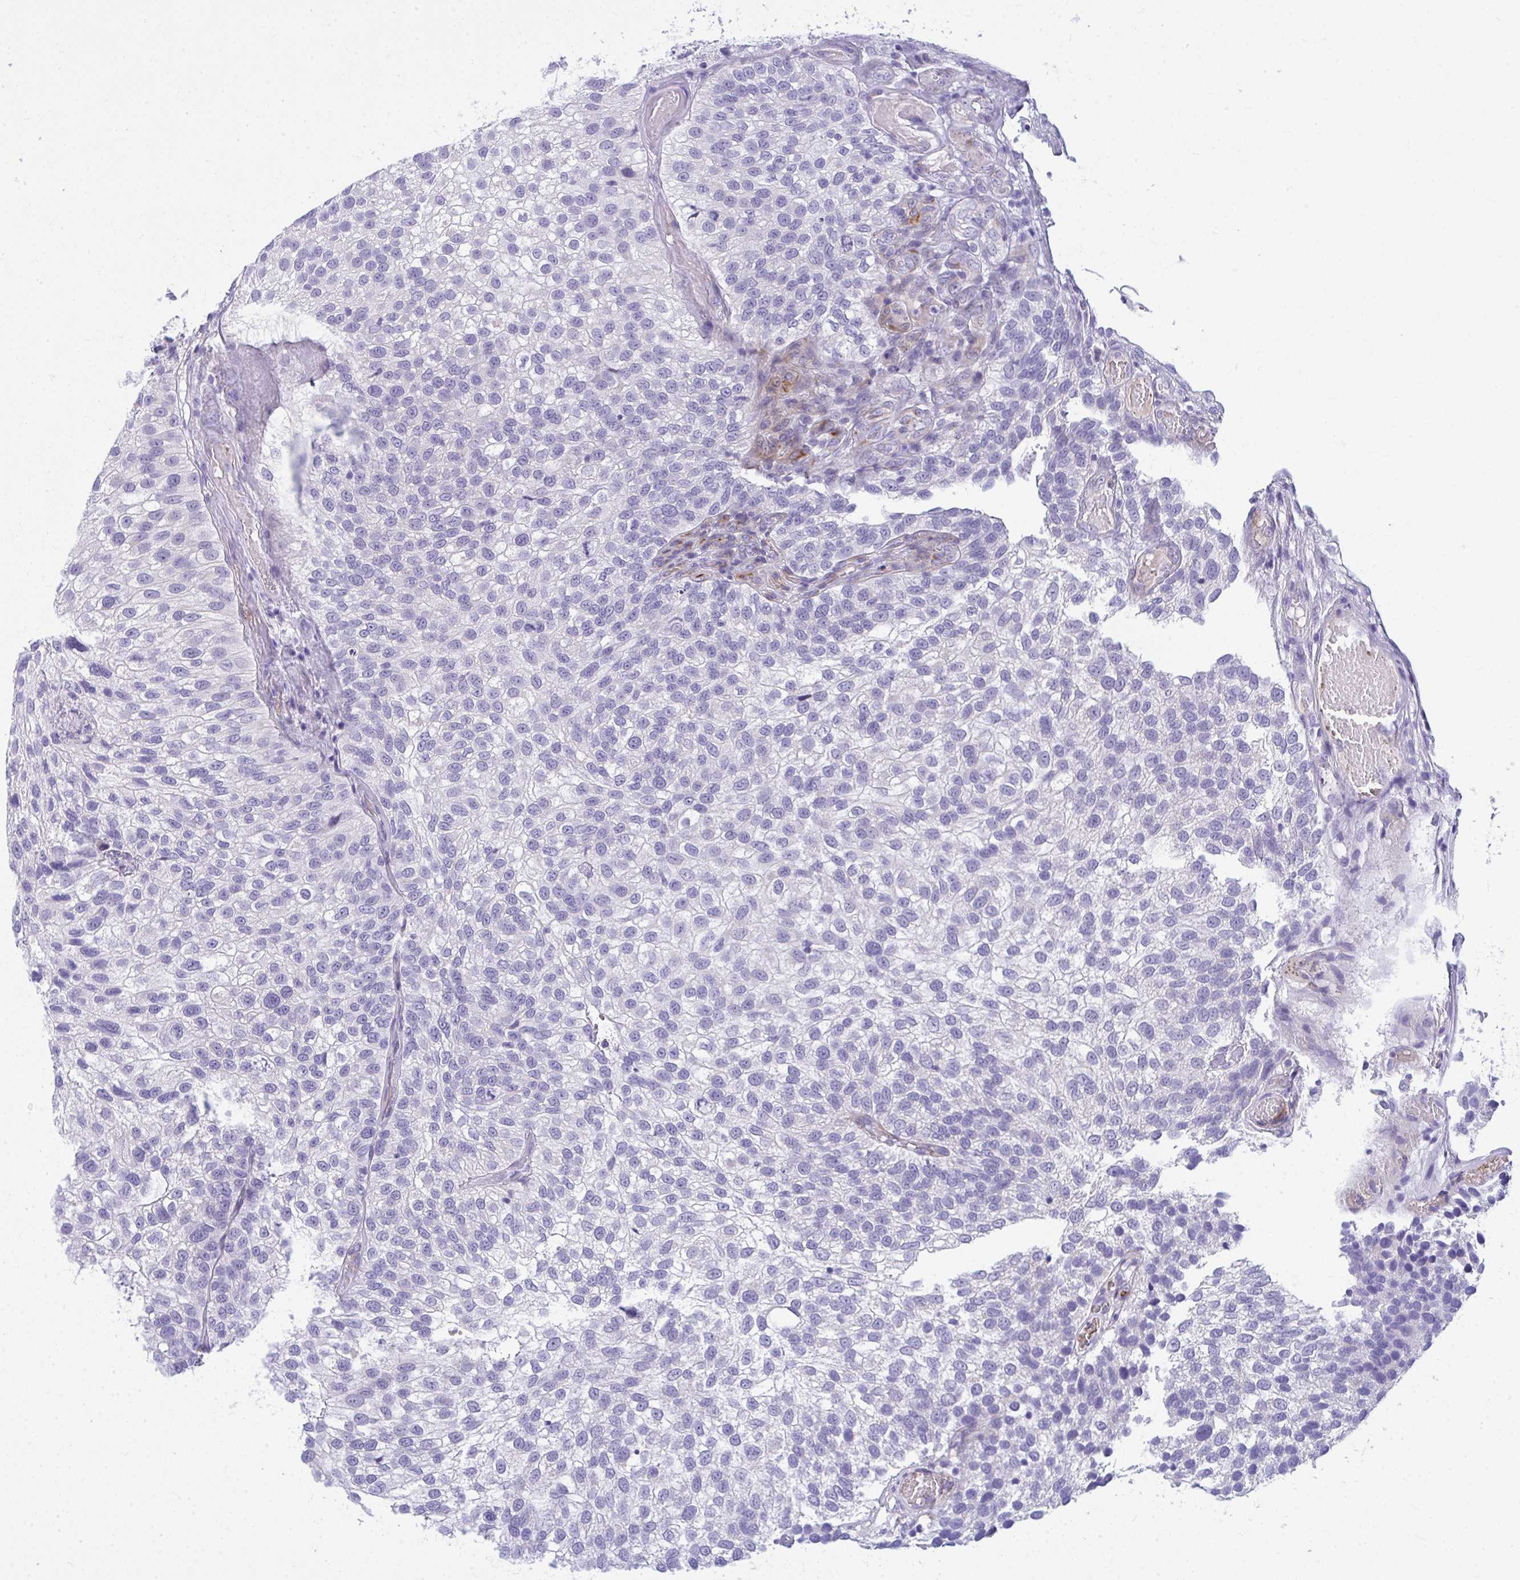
{"staining": {"intensity": "negative", "quantity": "none", "location": "none"}, "tissue": "urothelial cancer", "cell_type": "Tumor cells", "image_type": "cancer", "snomed": [{"axis": "morphology", "description": "Urothelial carcinoma, NOS"}, {"axis": "topography", "description": "Urinary bladder"}], "caption": "Immunohistochemistry of urothelial cancer exhibits no staining in tumor cells.", "gene": "TSBP1", "patient": {"sex": "male", "age": 87}}